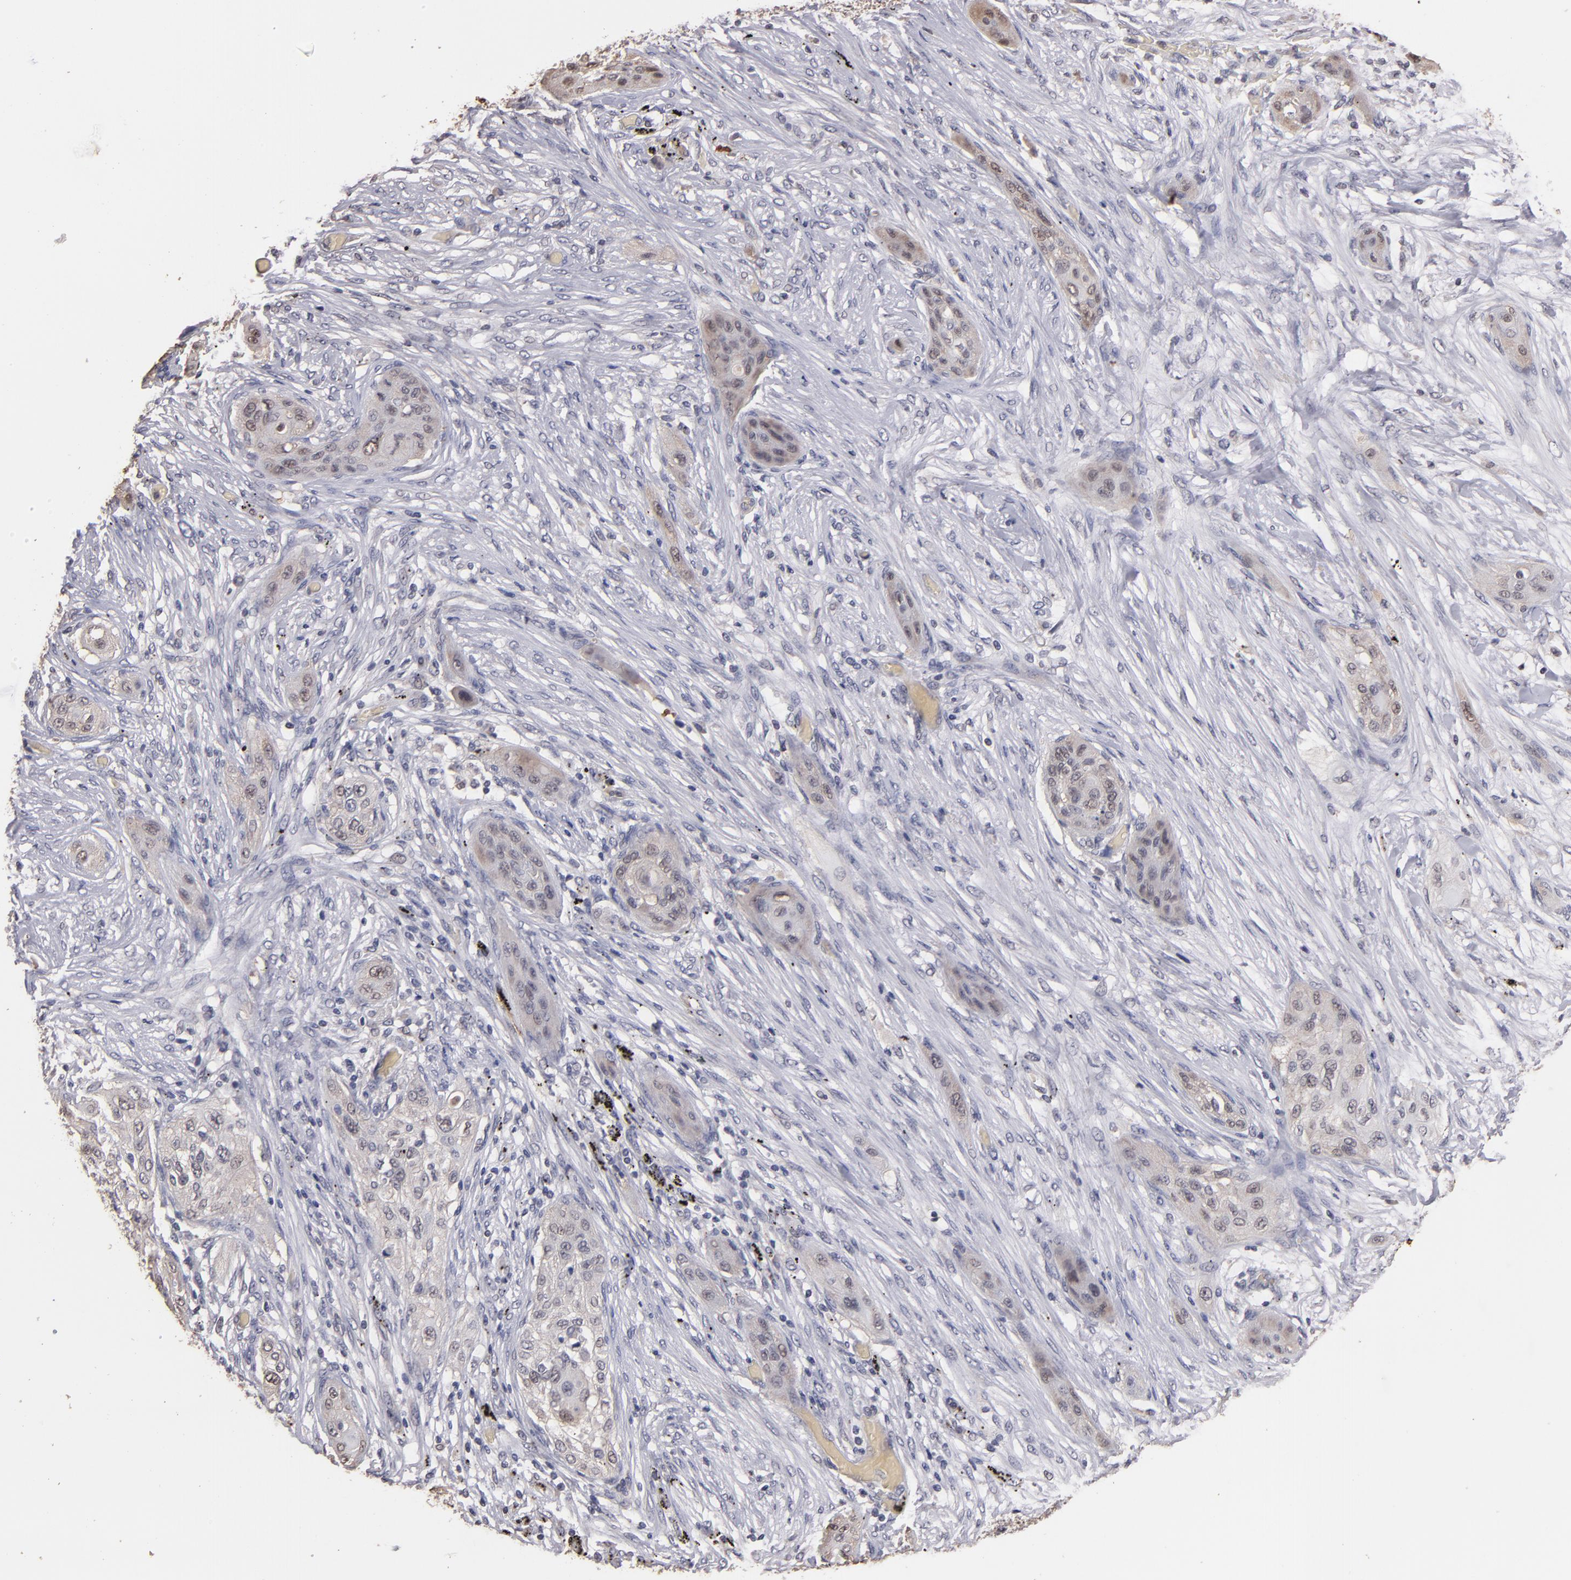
{"staining": {"intensity": "weak", "quantity": "<25%", "location": "cytoplasmic/membranous,nuclear"}, "tissue": "lung cancer", "cell_type": "Tumor cells", "image_type": "cancer", "snomed": [{"axis": "morphology", "description": "Squamous cell carcinoma, NOS"}, {"axis": "topography", "description": "Lung"}], "caption": "Lung cancer (squamous cell carcinoma) was stained to show a protein in brown. There is no significant expression in tumor cells. (Brightfield microscopy of DAB (3,3'-diaminobenzidine) IHC at high magnification).", "gene": "S100A1", "patient": {"sex": "female", "age": 47}}